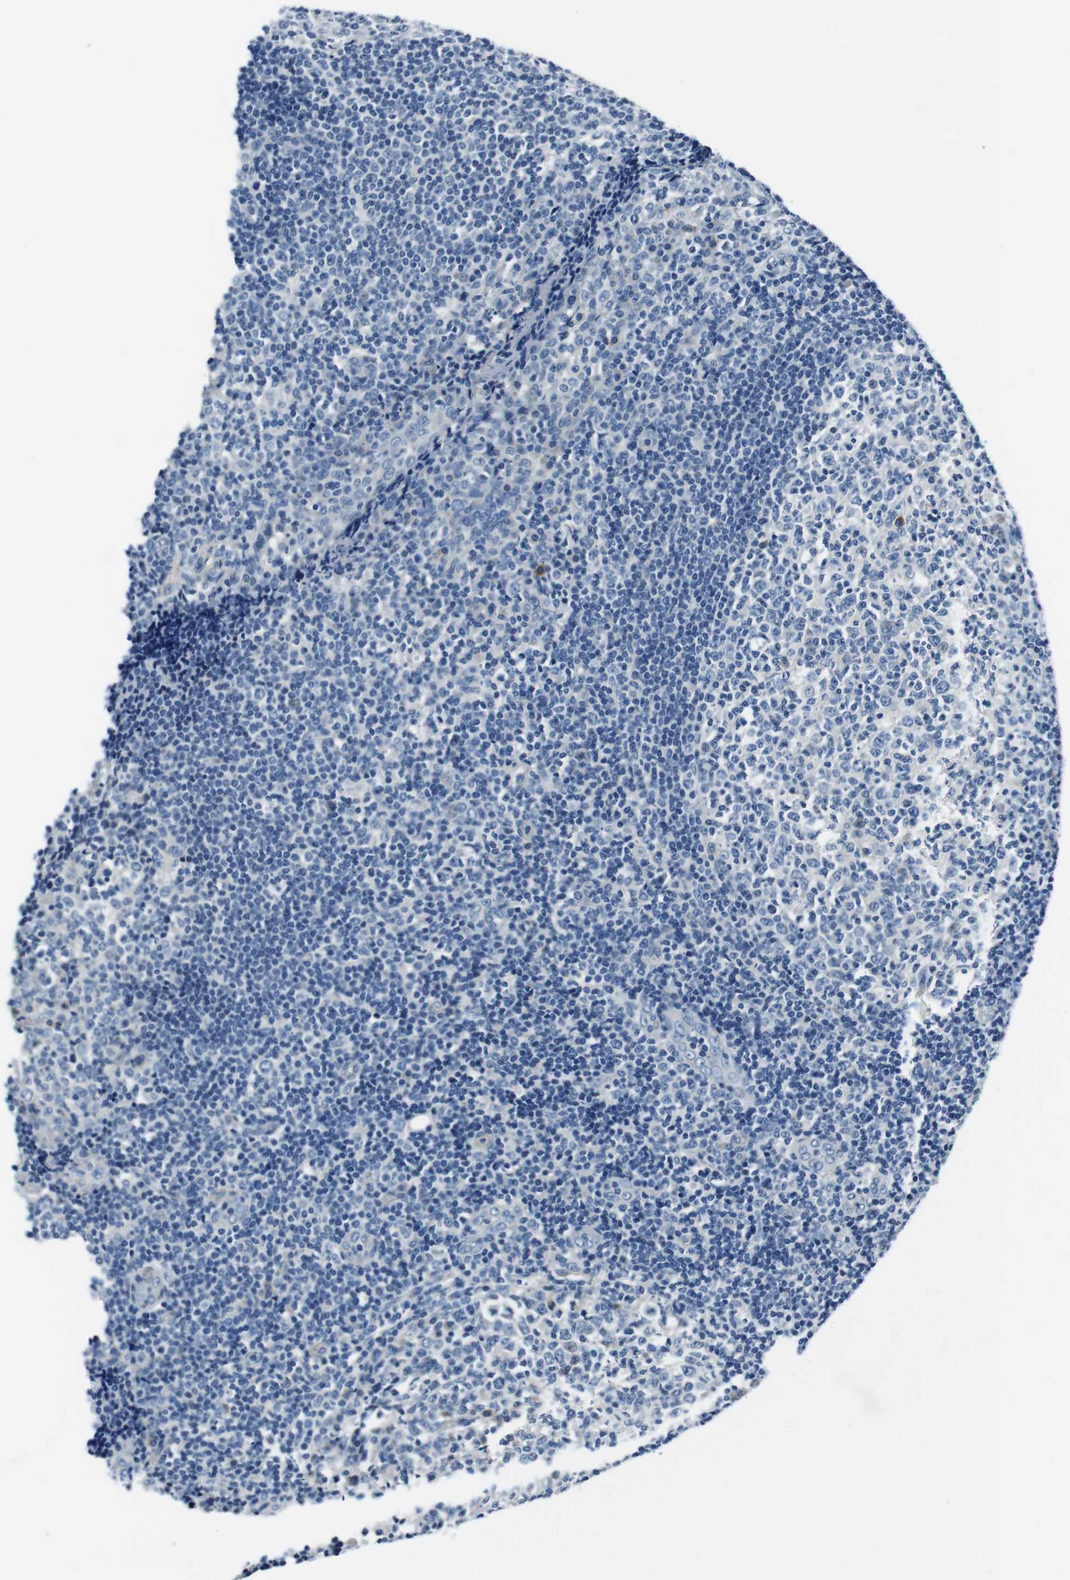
{"staining": {"intensity": "negative", "quantity": "none", "location": "none"}, "tissue": "tonsil", "cell_type": "Germinal center cells", "image_type": "normal", "snomed": [{"axis": "morphology", "description": "Normal tissue, NOS"}, {"axis": "topography", "description": "Tonsil"}], "caption": "Photomicrograph shows no protein staining in germinal center cells of unremarkable tonsil.", "gene": "CASQ1", "patient": {"sex": "female", "age": 19}}